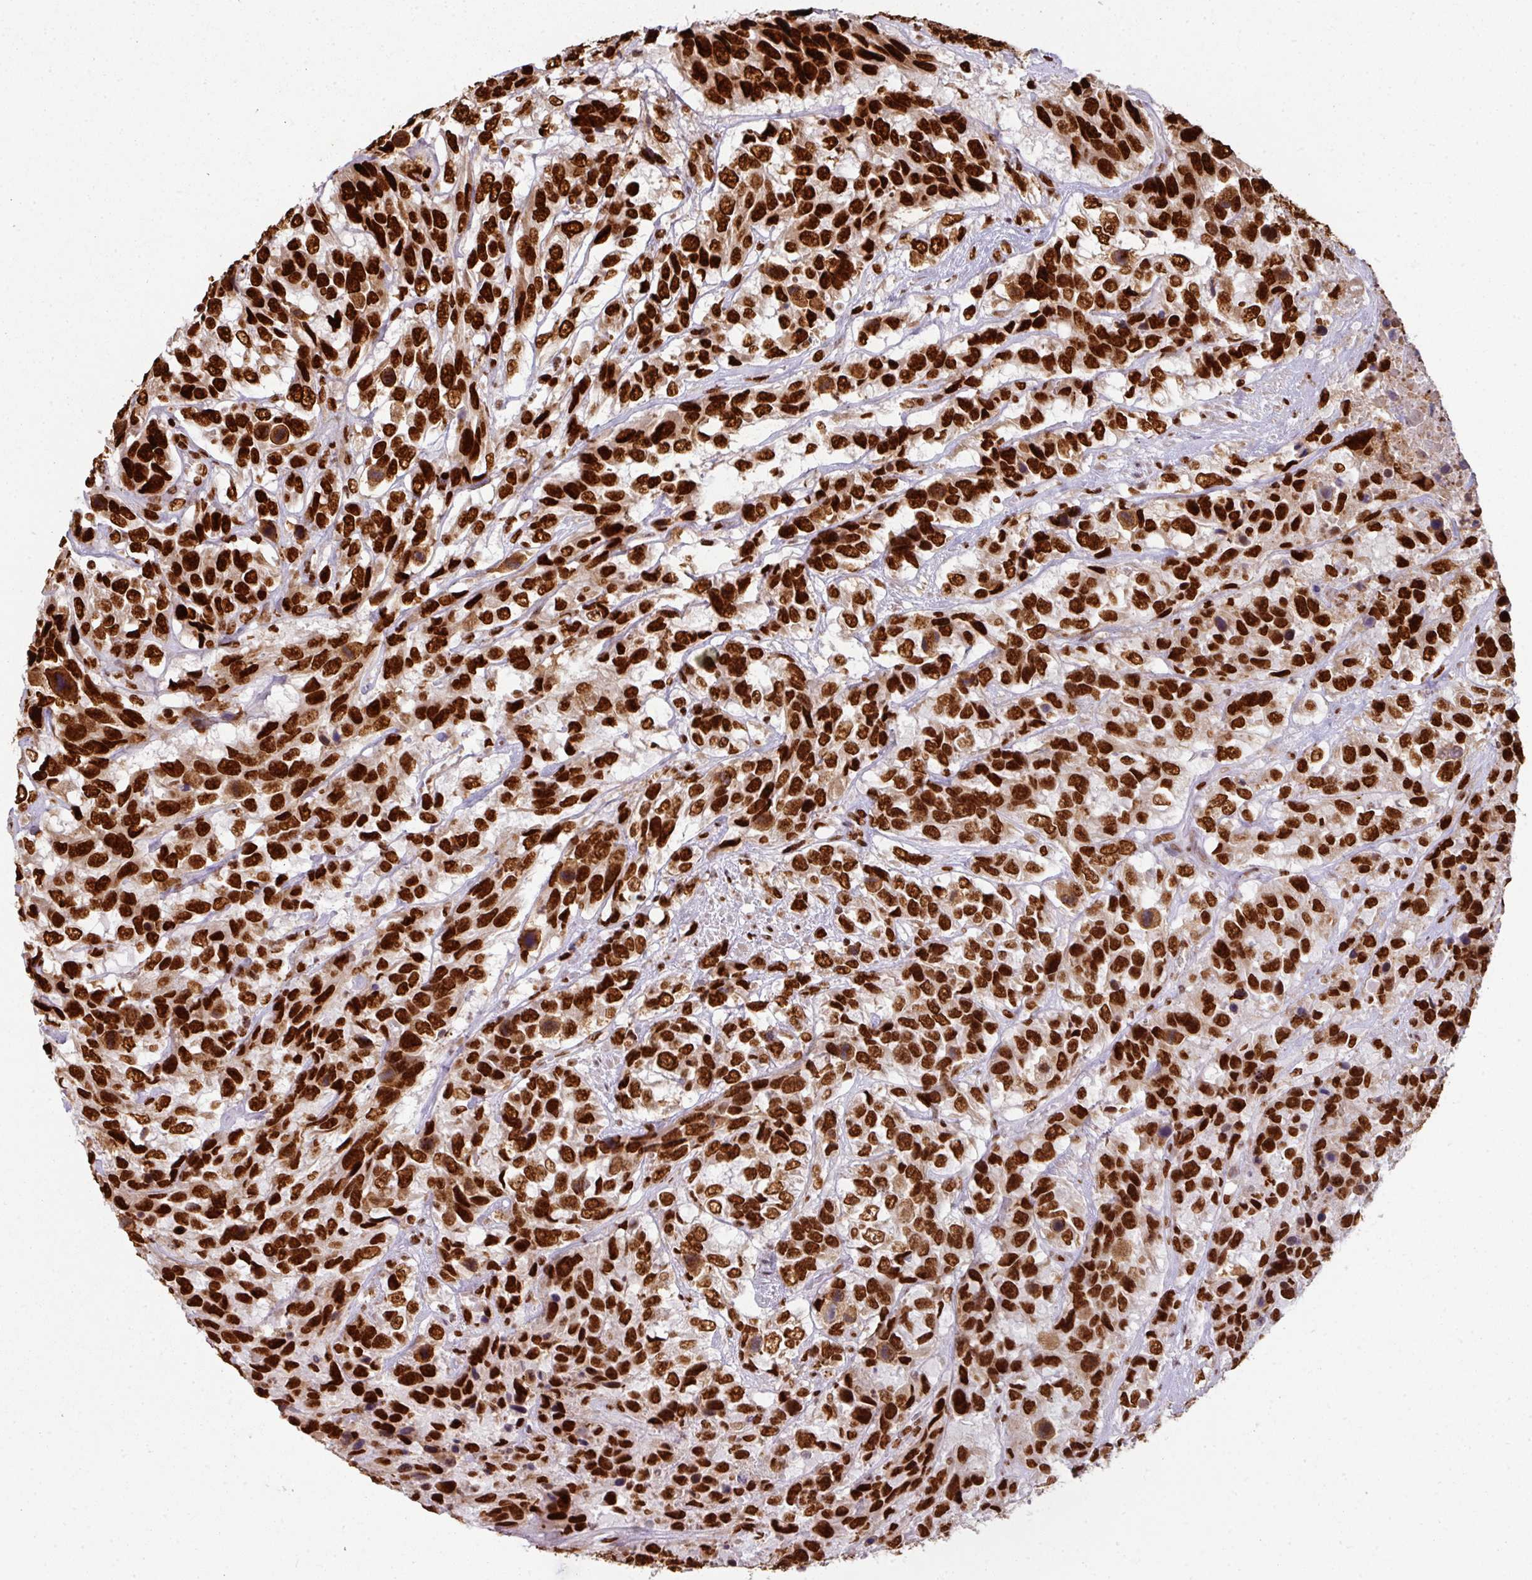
{"staining": {"intensity": "strong", "quantity": ">75%", "location": "nuclear"}, "tissue": "urothelial cancer", "cell_type": "Tumor cells", "image_type": "cancer", "snomed": [{"axis": "morphology", "description": "Urothelial carcinoma, High grade"}, {"axis": "topography", "description": "Urinary bladder"}], "caption": "Protein analysis of high-grade urothelial carcinoma tissue demonstrates strong nuclear staining in about >75% of tumor cells.", "gene": "SIK3", "patient": {"sex": "female", "age": 70}}